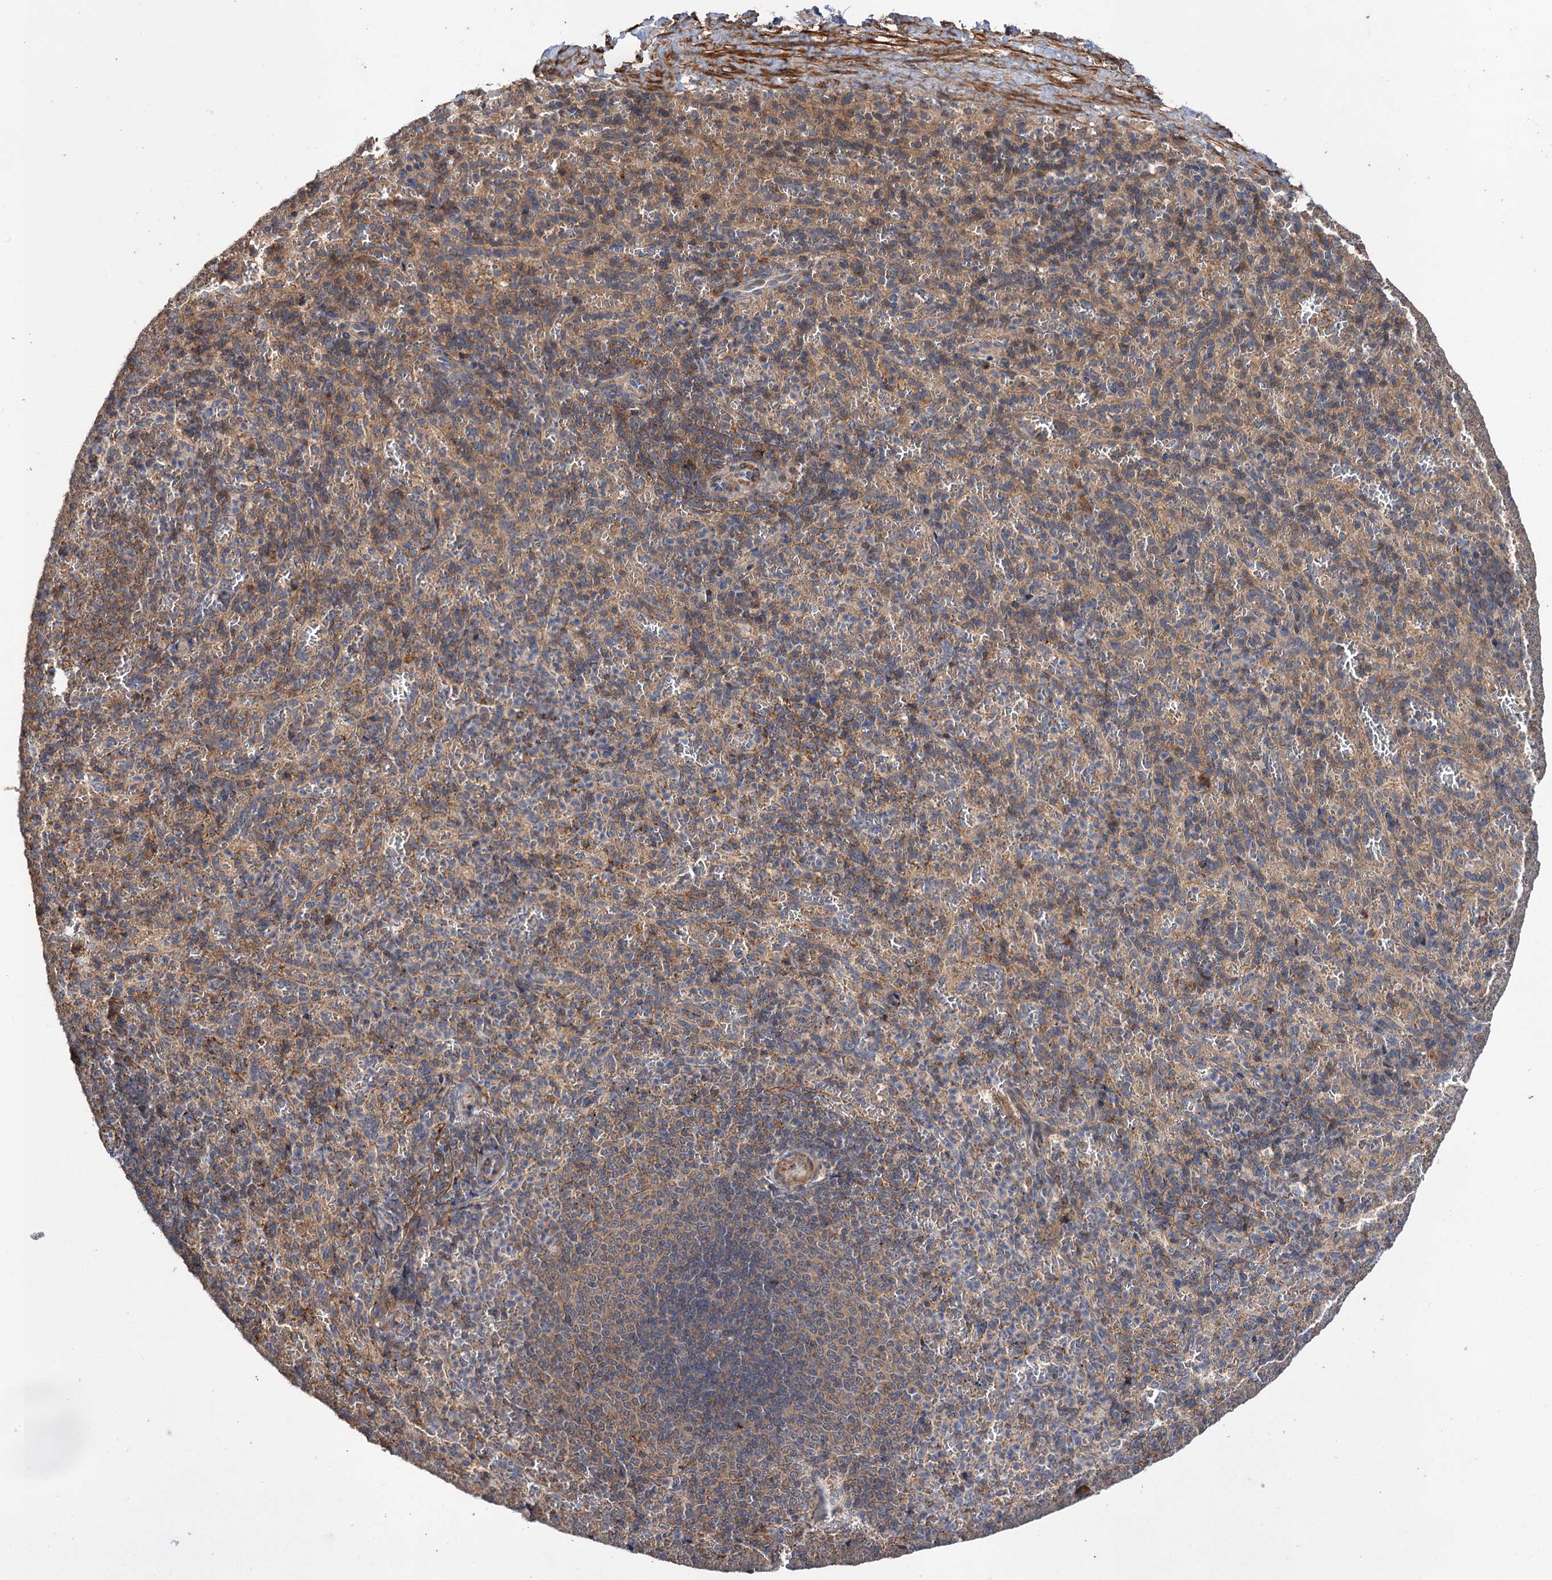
{"staining": {"intensity": "moderate", "quantity": "25%-75%", "location": "cytoplasmic/membranous"}, "tissue": "spleen", "cell_type": "Cells in red pulp", "image_type": "normal", "snomed": [{"axis": "morphology", "description": "Normal tissue, NOS"}, {"axis": "topography", "description": "Spleen"}], "caption": "A histopathology image showing moderate cytoplasmic/membranous staining in approximately 25%-75% of cells in red pulp in normal spleen, as visualized by brown immunohistochemical staining.", "gene": "FBXW8", "patient": {"sex": "female", "age": 21}}